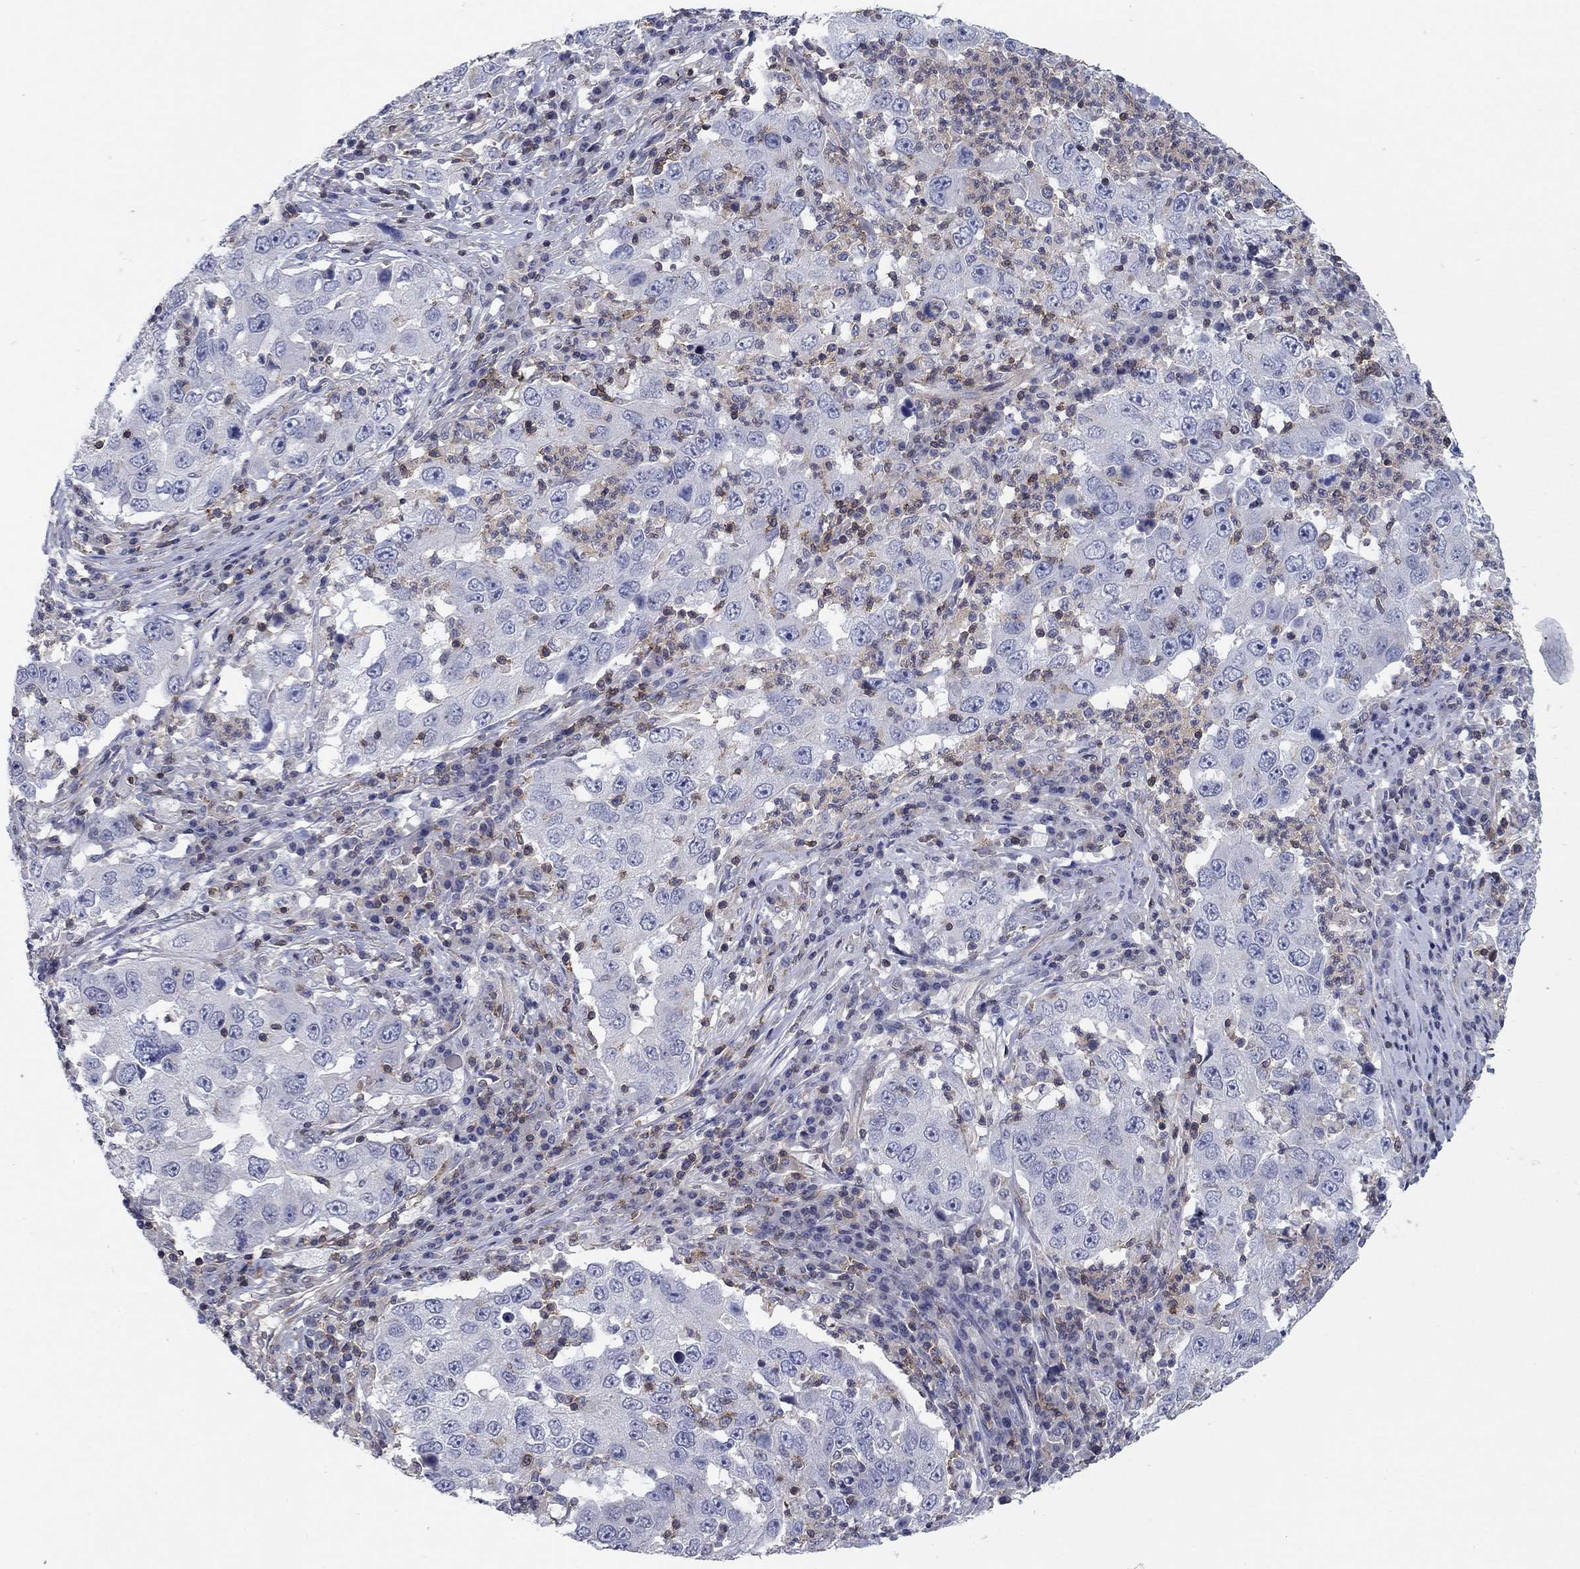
{"staining": {"intensity": "negative", "quantity": "none", "location": "none"}, "tissue": "lung cancer", "cell_type": "Tumor cells", "image_type": "cancer", "snomed": [{"axis": "morphology", "description": "Adenocarcinoma, NOS"}, {"axis": "topography", "description": "Lung"}], "caption": "Immunohistochemistry of human lung cancer (adenocarcinoma) displays no staining in tumor cells.", "gene": "PSD4", "patient": {"sex": "male", "age": 73}}